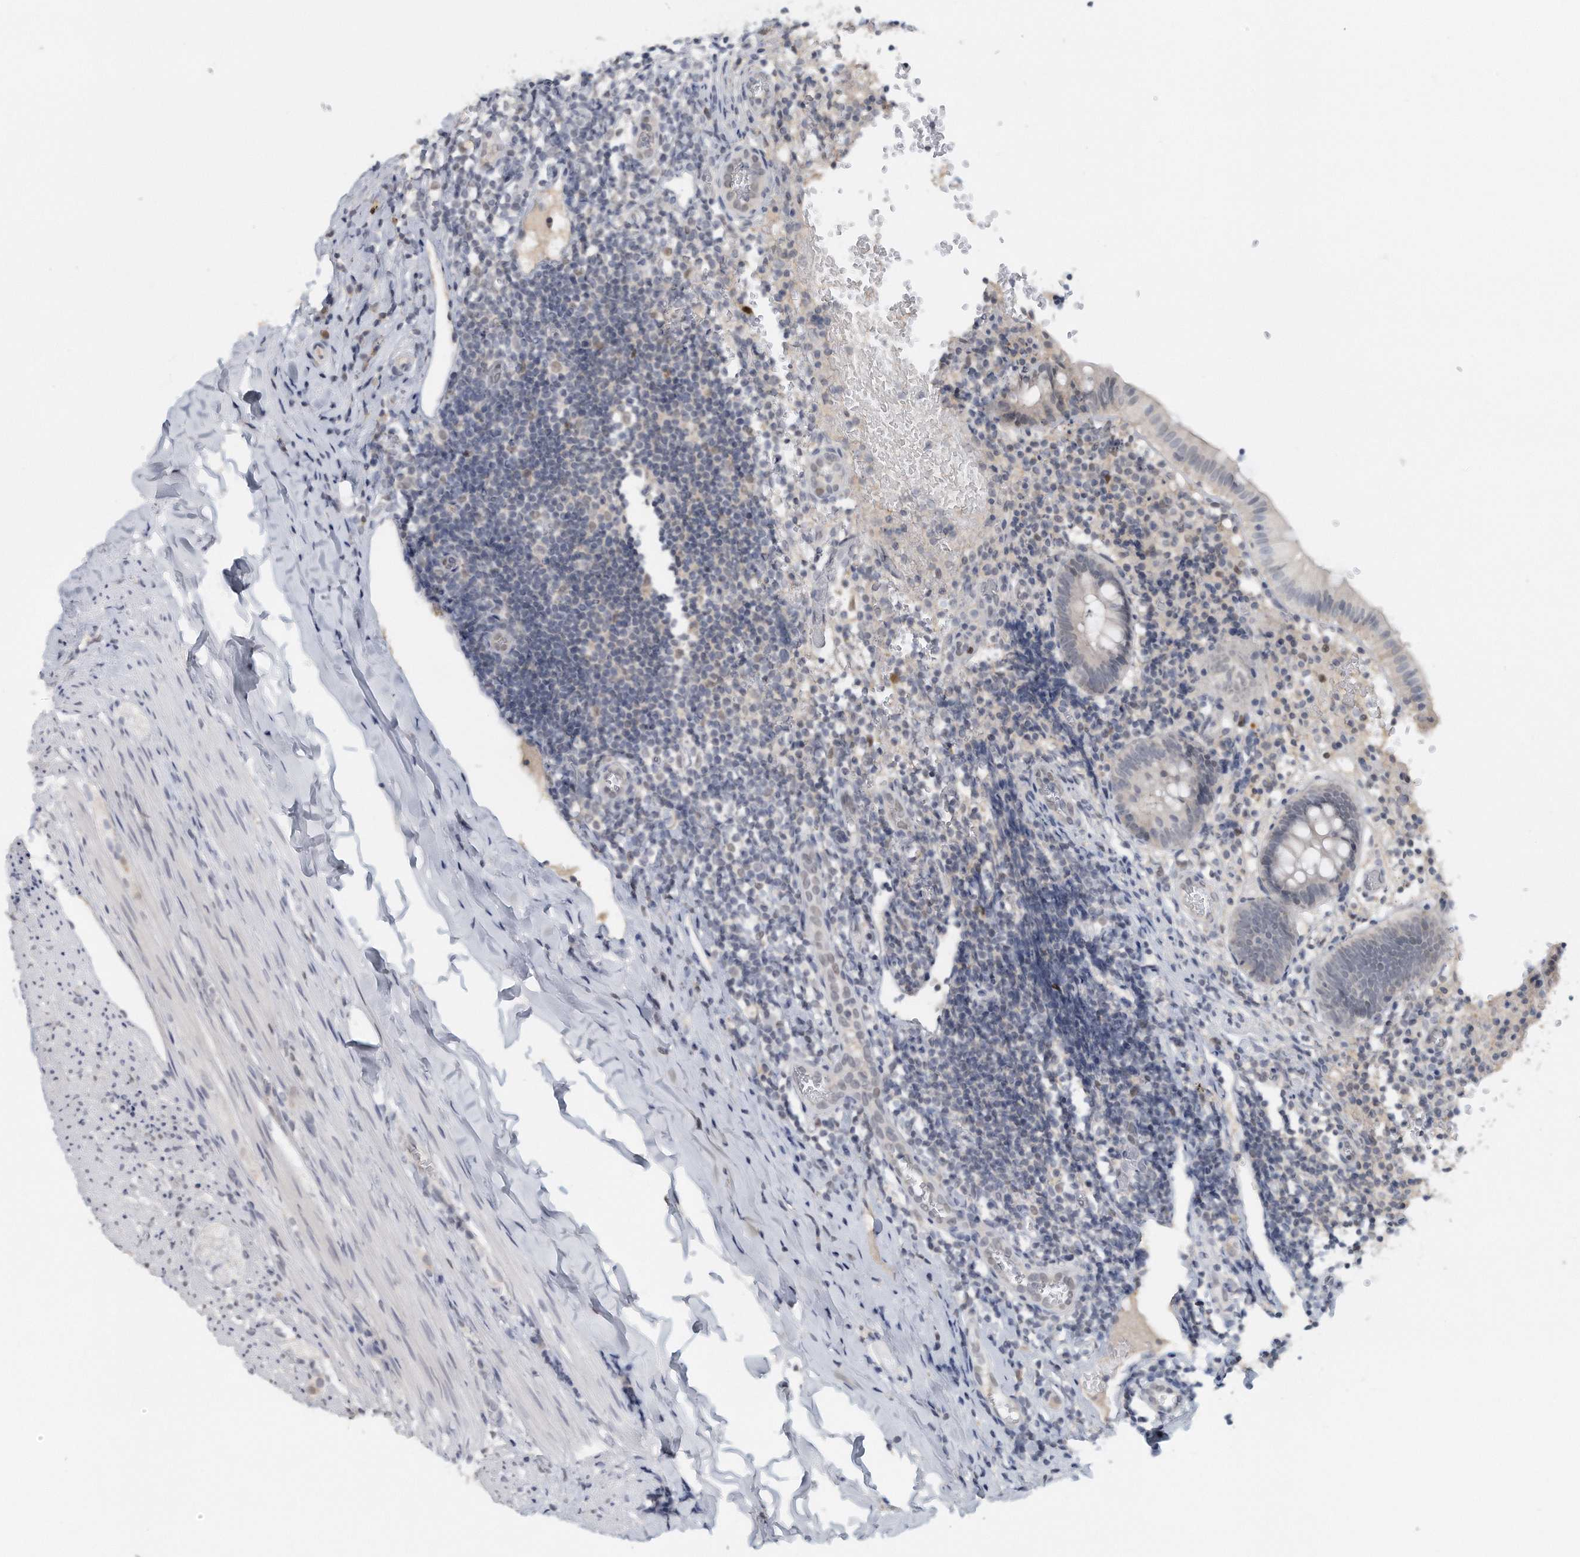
{"staining": {"intensity": "negative", "quantity": "none", "location": "none"}, "tissue": "appendix", "cell_type": "Glandular cells", "image_type": "normal", "snomed": [{"axis": "morphology", "description": "Normal tissue, NOS"}, {"axis": "topography", "description": "Appendix"}], "caption": "Immunohistochemistry (IHC) of unremarkable appendix demonstrates no positivity in glandular cells. The staining was performed using DAB to visualize the protein expression in brown, while the nuclei were stained in blue with hematoxylin (Magnification: 20x).", "gene": "DDX43", "patient": {"sex": "male", "age": 8}}